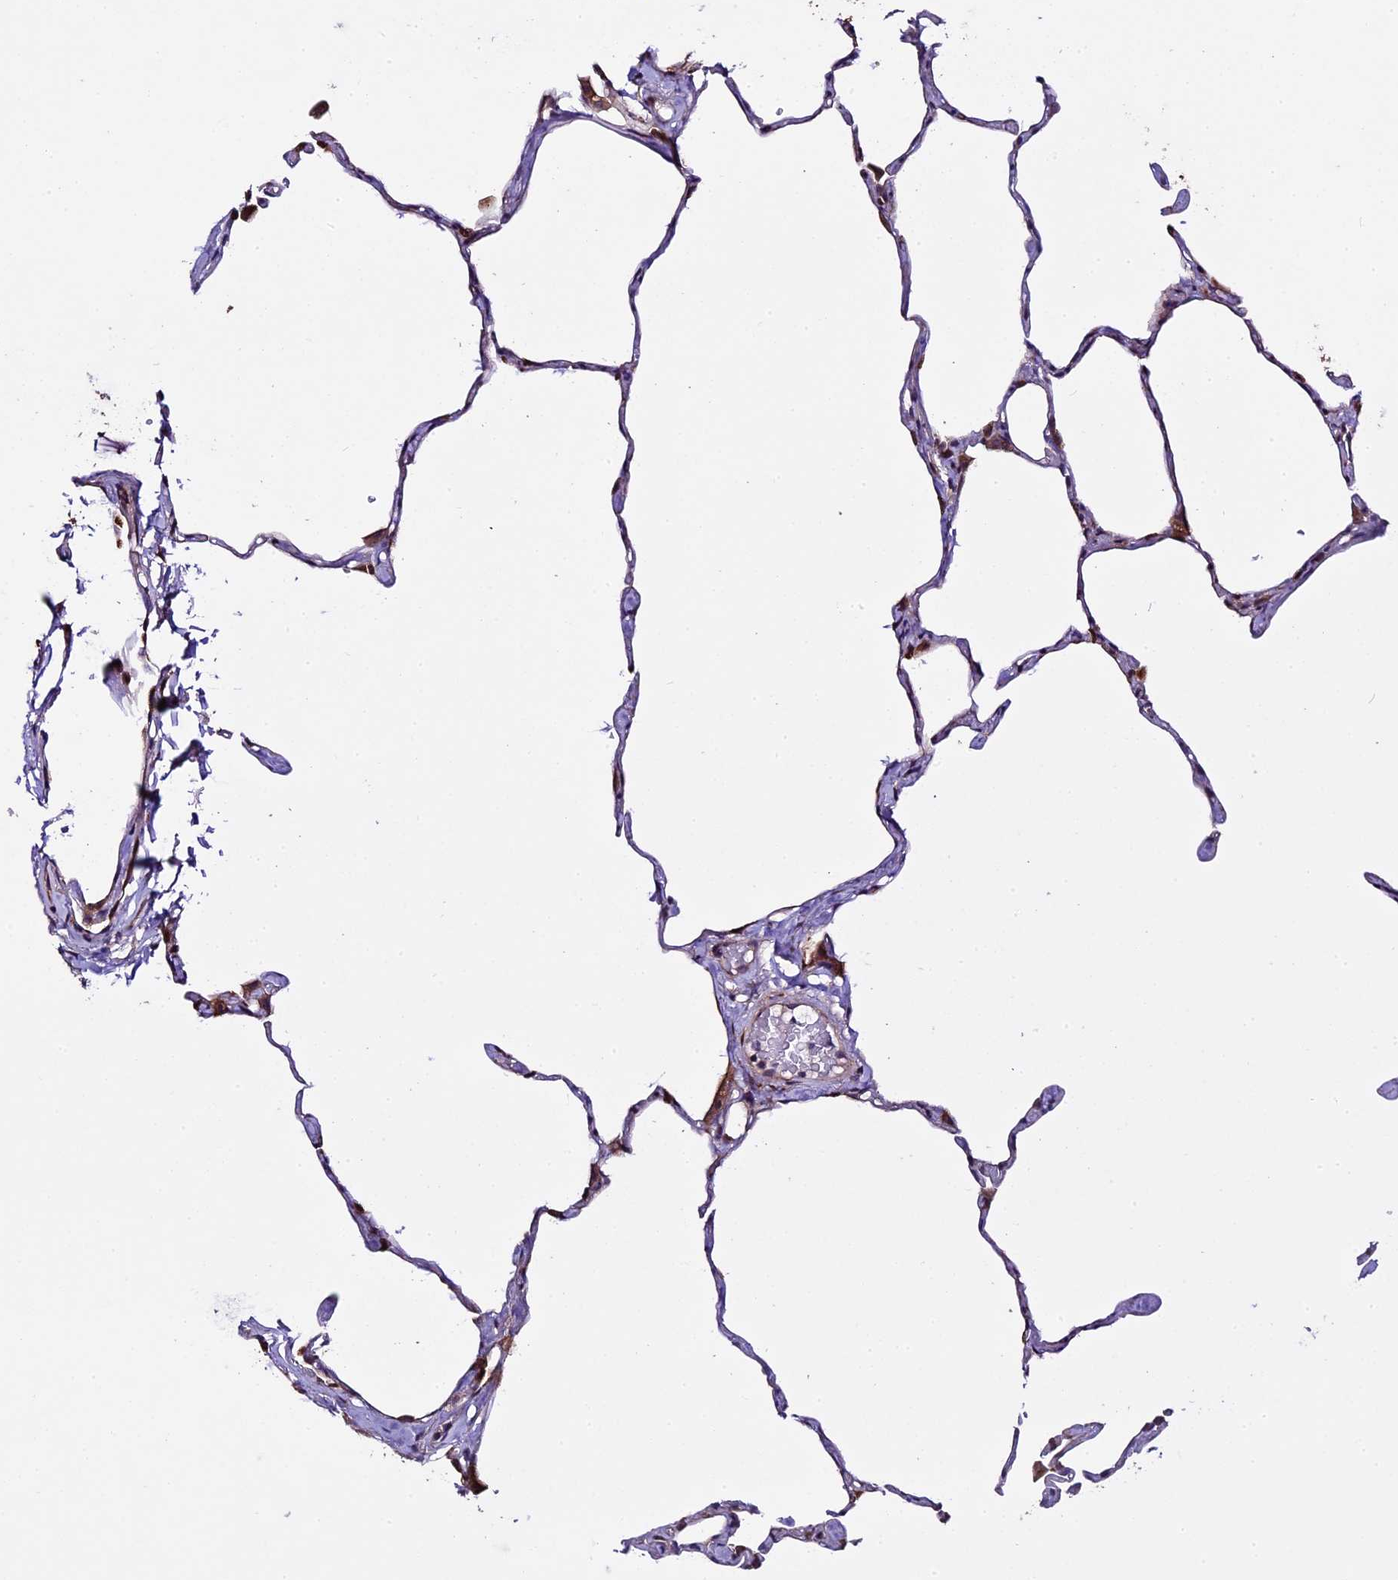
{"staining": {"intensity": "moderate", "quantity": "<25%", "location": "cytoplasmic/membranous"}, "tissue": "lung", "cell_type": "Alveolar cells", "image_type": "normal", "snomed": [{"axis": "morphology", "description": "Normal tissue, NOS"}, {"axis": "topography", "description": "Lung"}], "caption": "This micrograph demonstrates normal lung stained with immunohistochemistry (IHC) to label a protein in brown. The cytoplasmic/membranous of alveolar cells show moderate positivity for the protein. Nuclei are counter-stained blue.", "gene": "SPIRE1", "patient": {"sex": "male", "age": 65}}